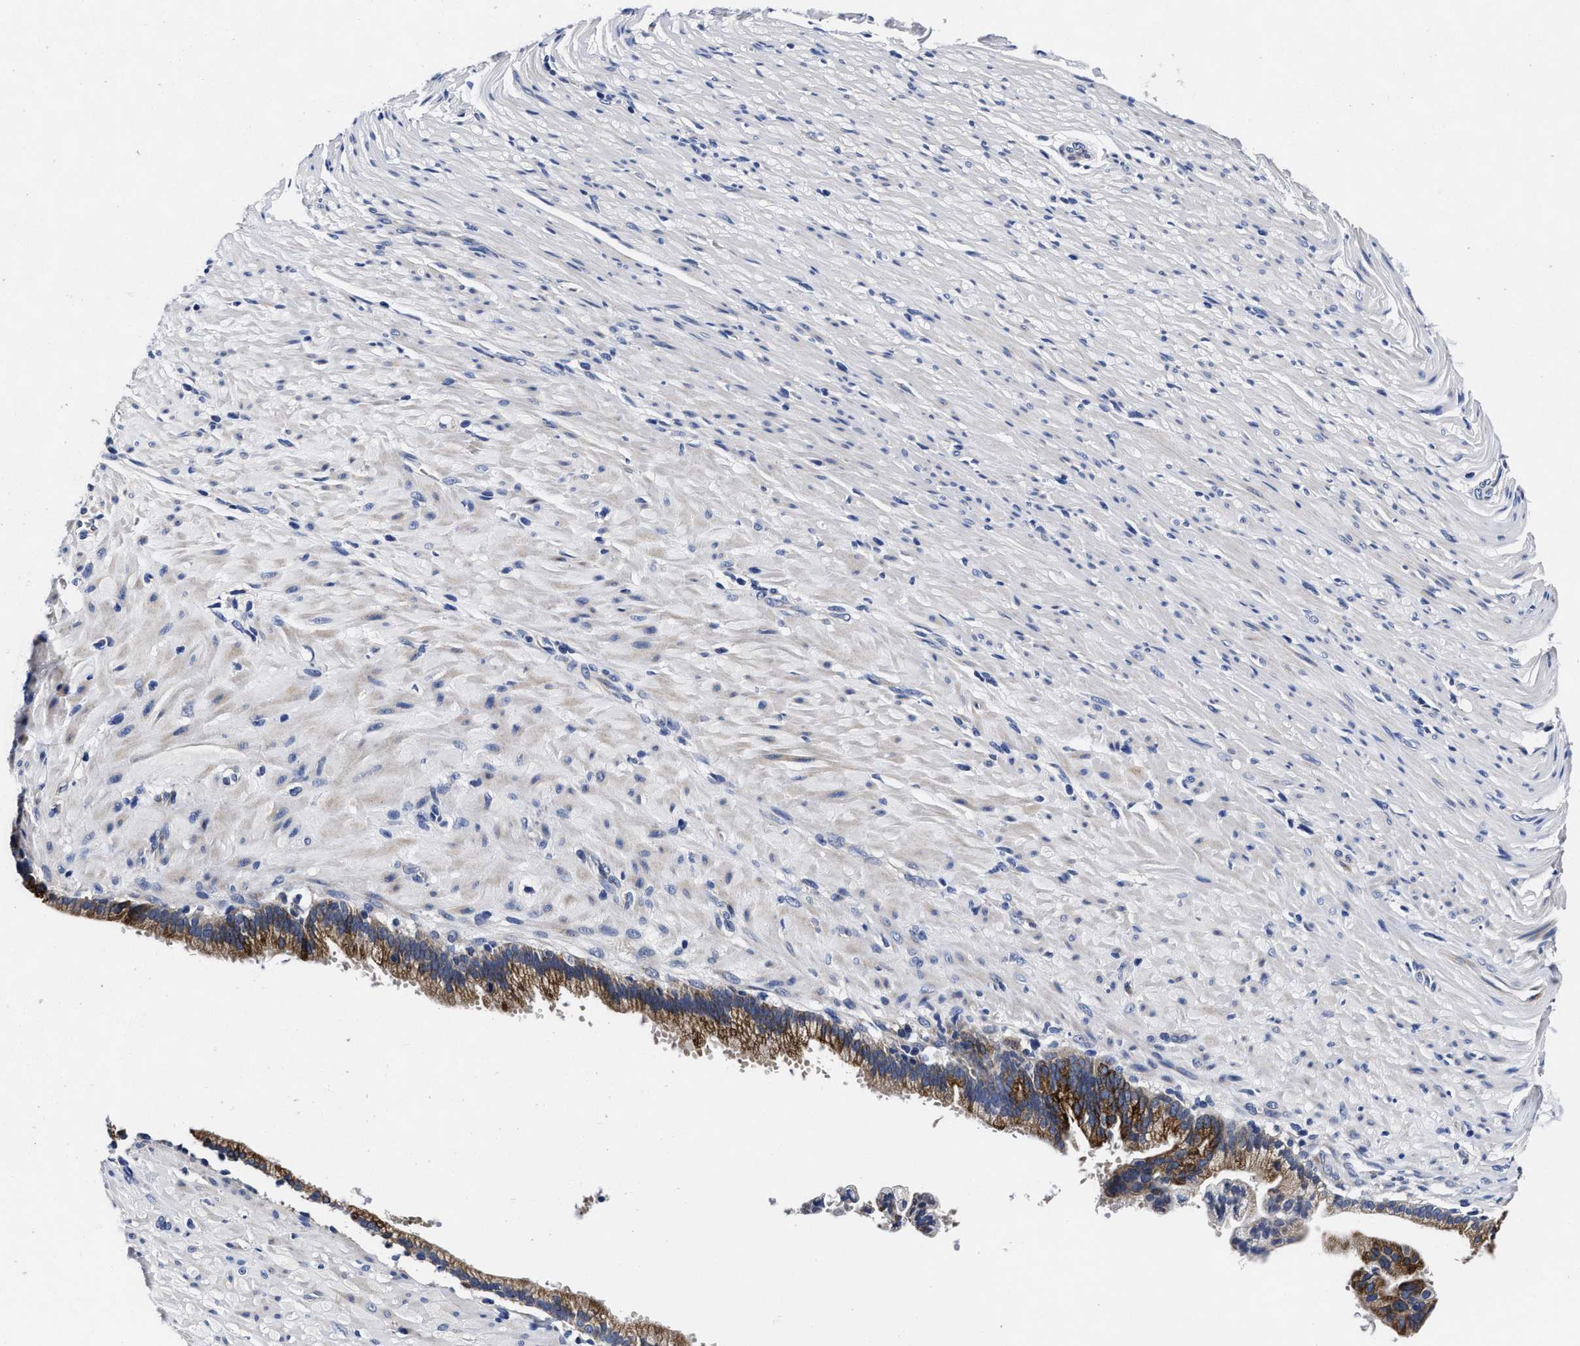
{"staining": {"intensity": "moderate", "quantity": "<25%", "location": "cytoplasmic/membranous"}, "tissue": "pancreatic cancer", "cell_type": "Tumor cells", "image_type": "cancer", "snomed": [{"axis": "morphology", "description": "Adenocarcinoma, NOS"}, {"axis": "topography", "description": "Pancreas"}], "caption": "IHC micrograph of neoplastic tissue: pancreatic cancer stained using IHC demonstrates low levels of moderate protein expression localized specifically in the cytoplasmic/membranous of tumor cells, appearing as a cytoplasmic/membranous brown color.", "gene": "OLFML2A", "patient": {"sex": "male", "age": 69}}